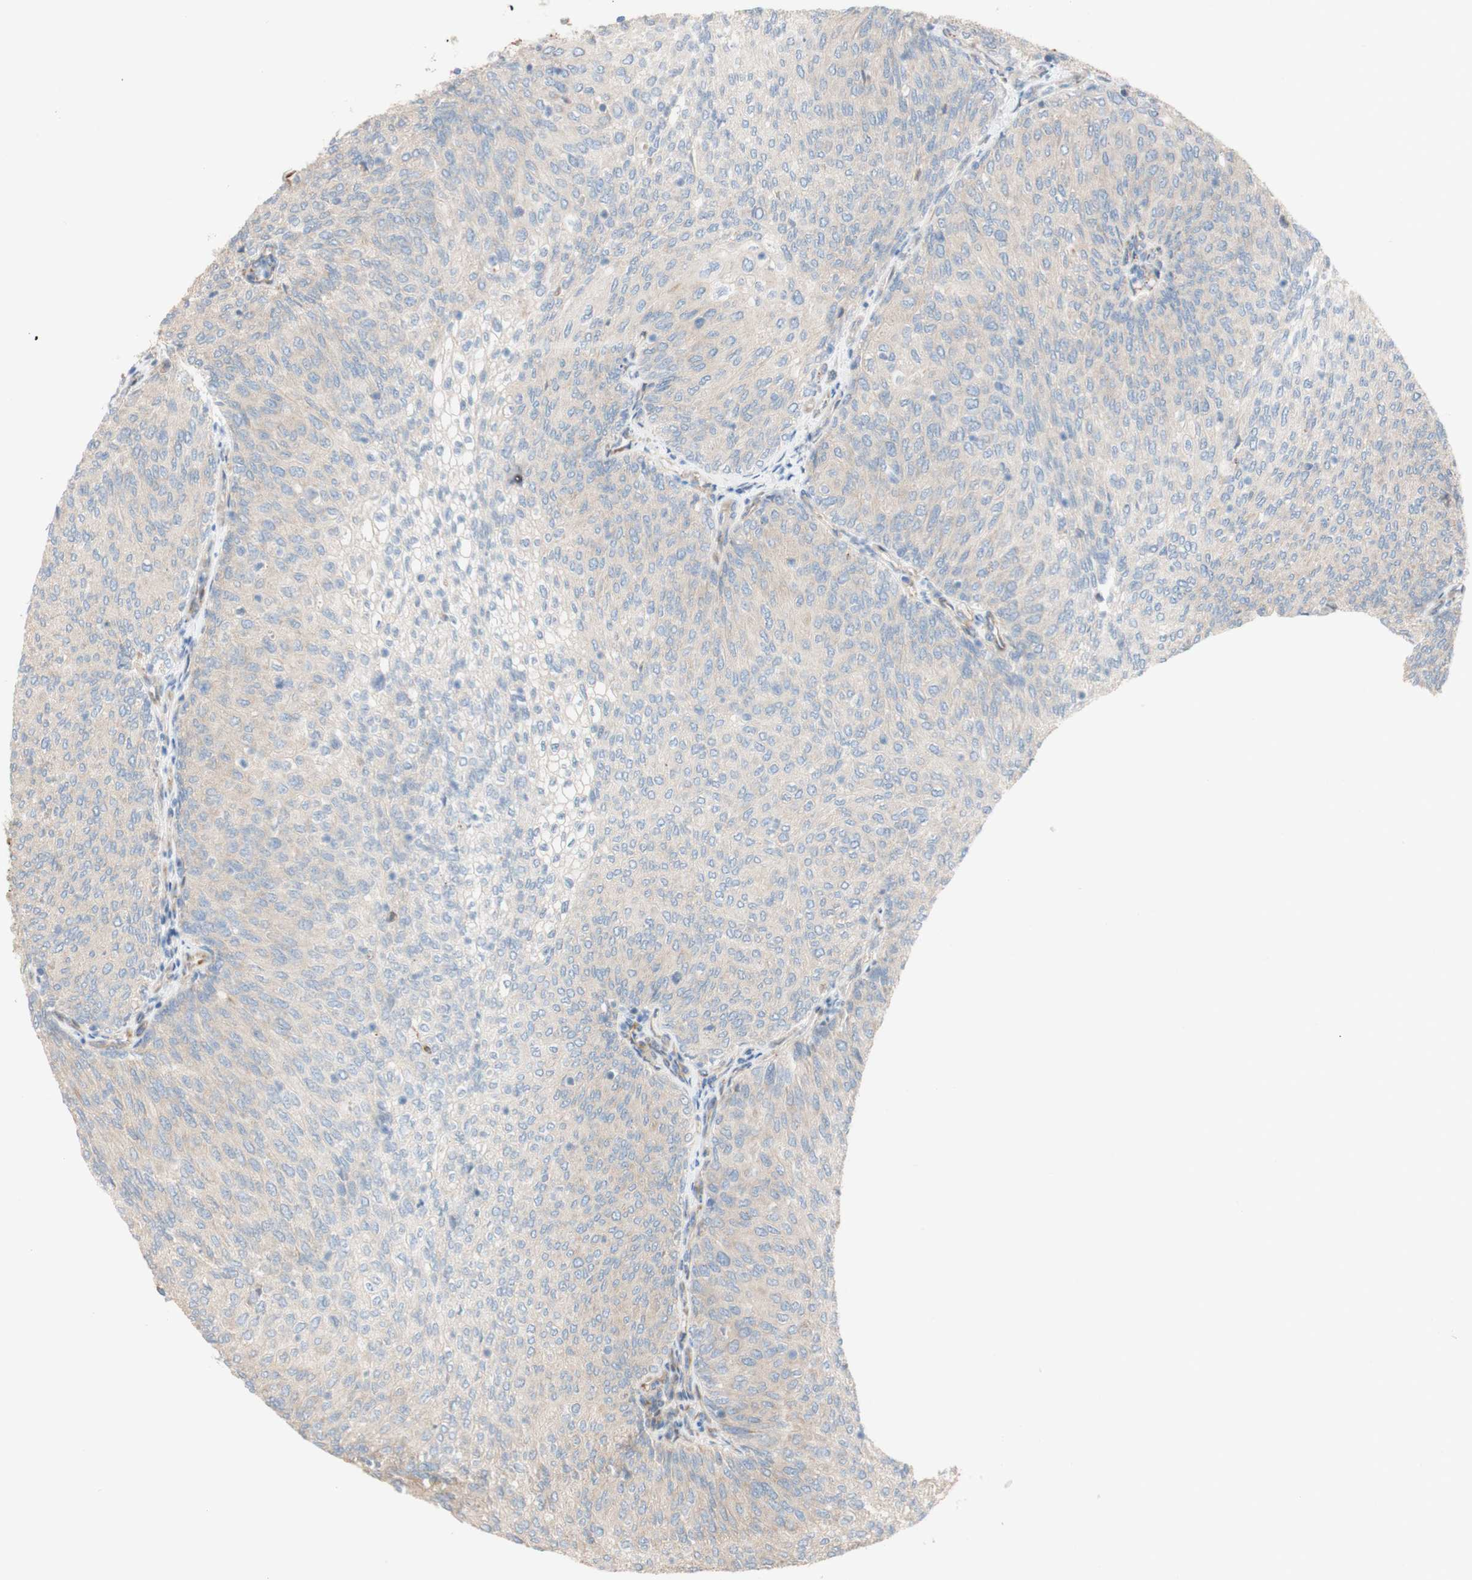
{"staining": {"intensity": "weak", "quantity": ">75%", "location": "cytoplasmic/membranous"}, "tissue": "urothelial cancer", "cell_type": "Tumor cells", "image_type": "cancer", "snomed": [{"axis": "morphology", "description": "Urothelial carcinoma, Low grade"}, {"axis": "topography", "description": "Urinary bladder"}], "caption": "Immunohistochemistry image of human urothelial carcinoma (low-grade) stained for a protein (brown), which displays low levels of weak cytoplasmic/membranous expression in approximately >75% of tumor cells.", "gene": "C1orf43", "patient": {"sex": "female", "age": 79}}